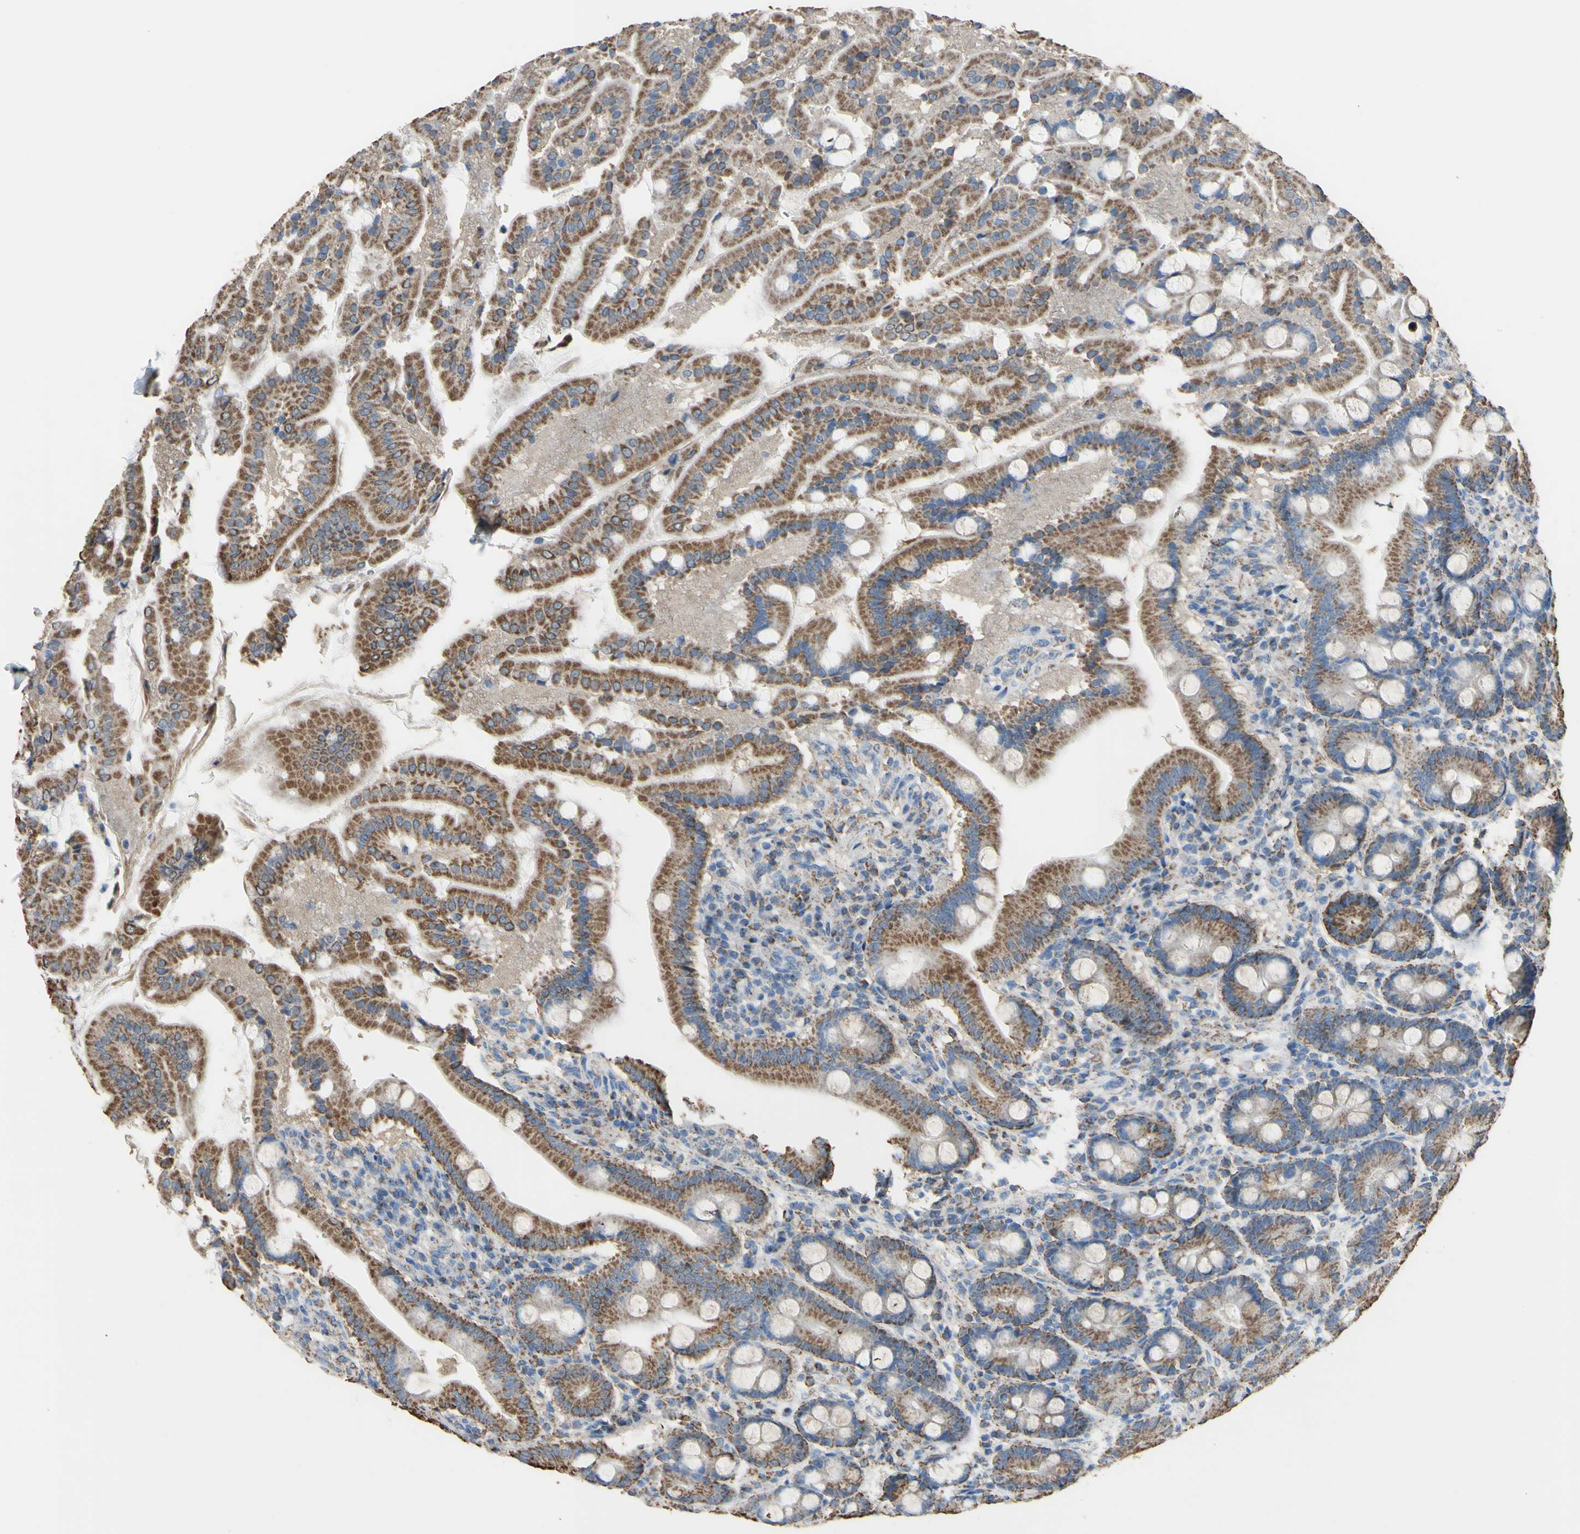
{"staining": {"intensity": "moderate", "quantity": ">75%", "location": "cytoplasmic/membranous"}, "tissue": "duodenum", "cell_type": "Glandular cells", "image_type": "normal", "snomed": [{"axis": "morphology", "description": "Normal tissue, NOS"}, {"axis": "topography", "description": "Duodenum"}], "caption": "Immunohistochemical staining of benign duodenum demonstrates moderate cytoplasmic/membranous protein positivity in about >75% of glandular cells.", "gene": "CMKLR2", "patient": {"sex": "male", "age": 50}}